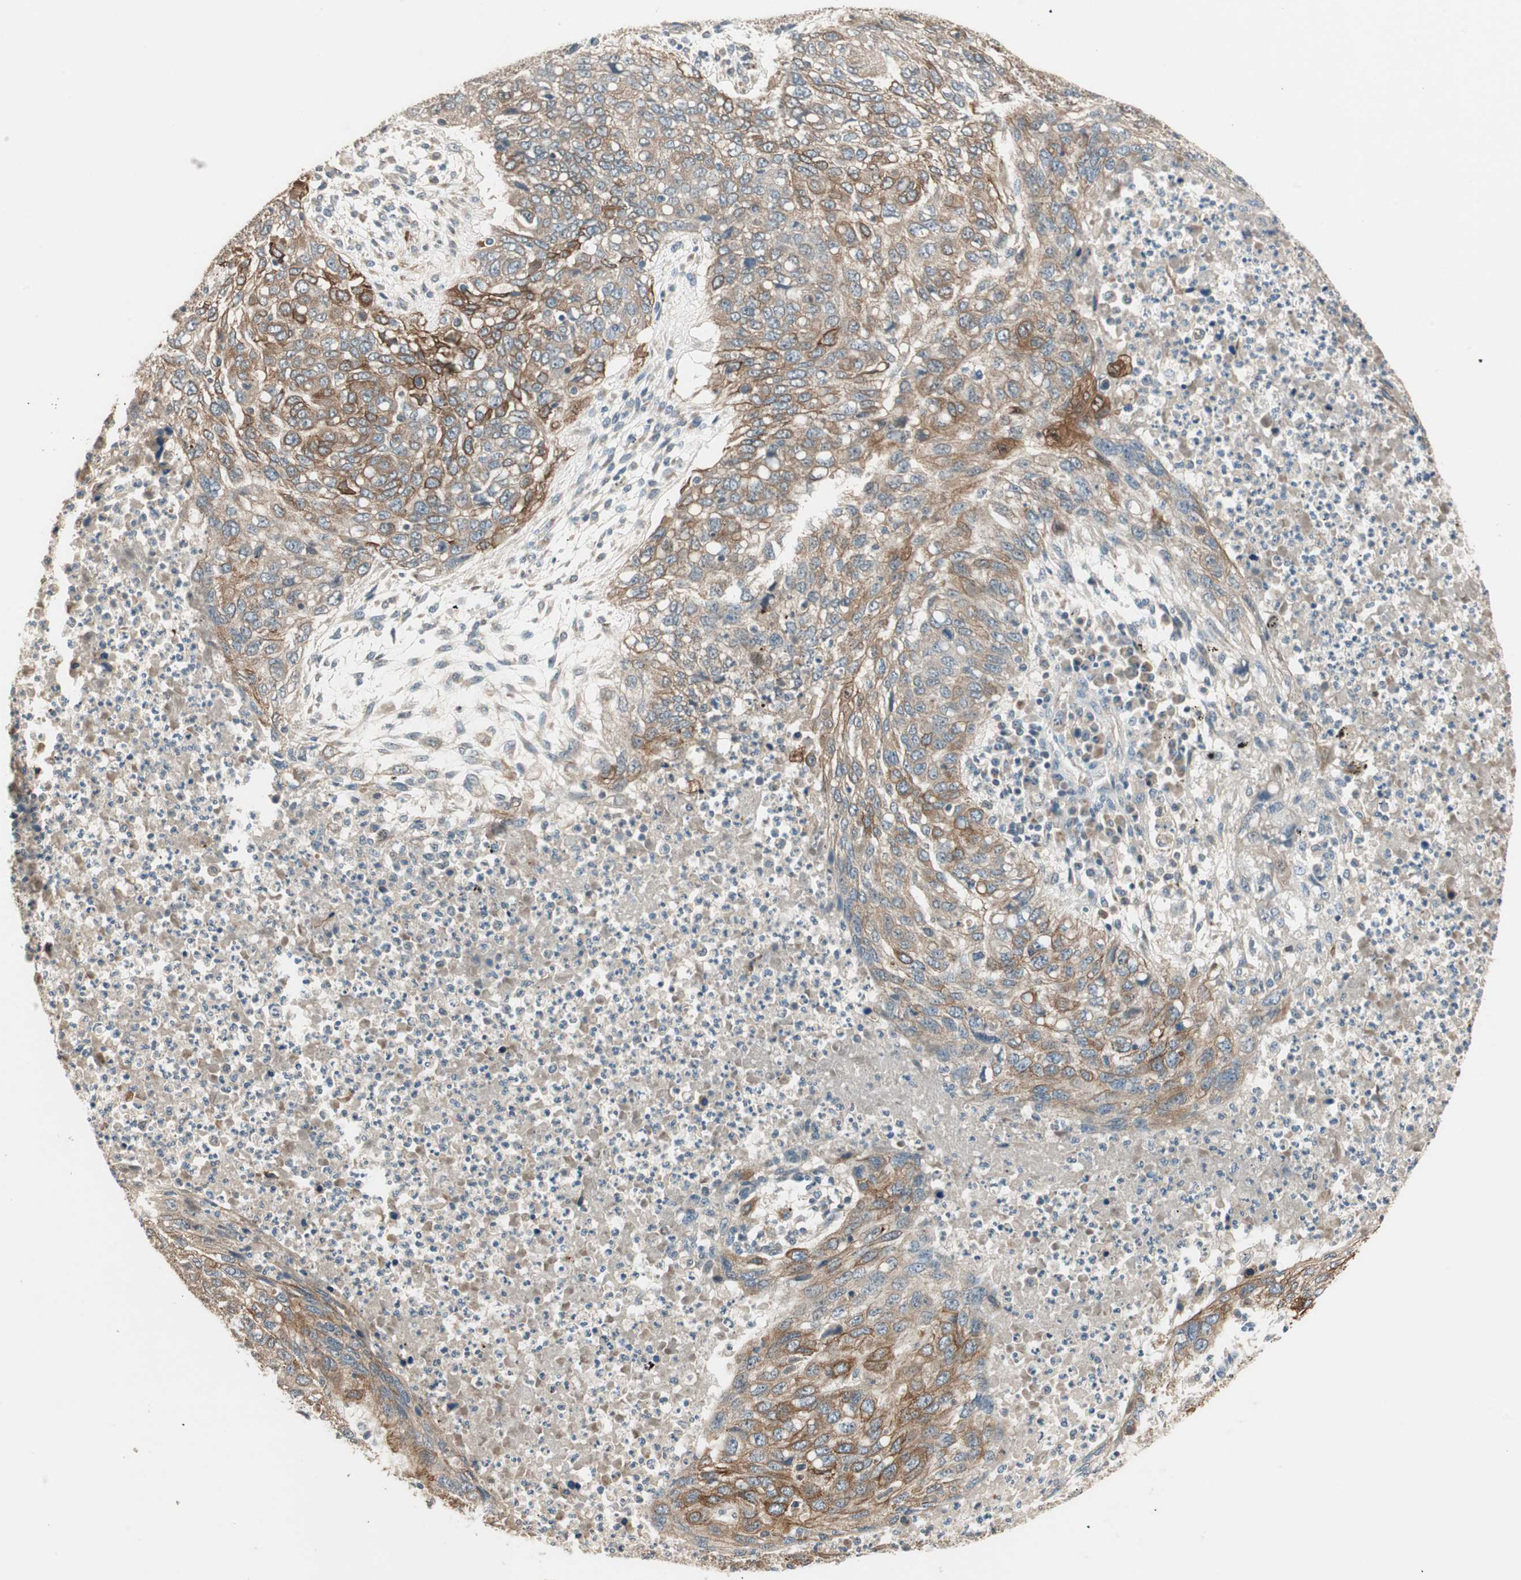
{"staining": {"intensity": "moderate", "quantity": ">75%", "location": "cytoplasmic/membranous"}, "tissue": "lung cancer", "cell_type": "Tumor cells", "image_type": "cancer", "snomed": [{"axis": "morphology", "description": "Squamous cell carcinoma, NOS"}, {"axis": "topography", "description": "Lung"}], "caption": "This is an image of IHC staining of squamous cell carcinoma (lung), which shows moderate positivity in the cytoplasmic/membranous of tumor cells.", "gene": "TRIM21", "patient": {"sex": "female", "age": 63}}